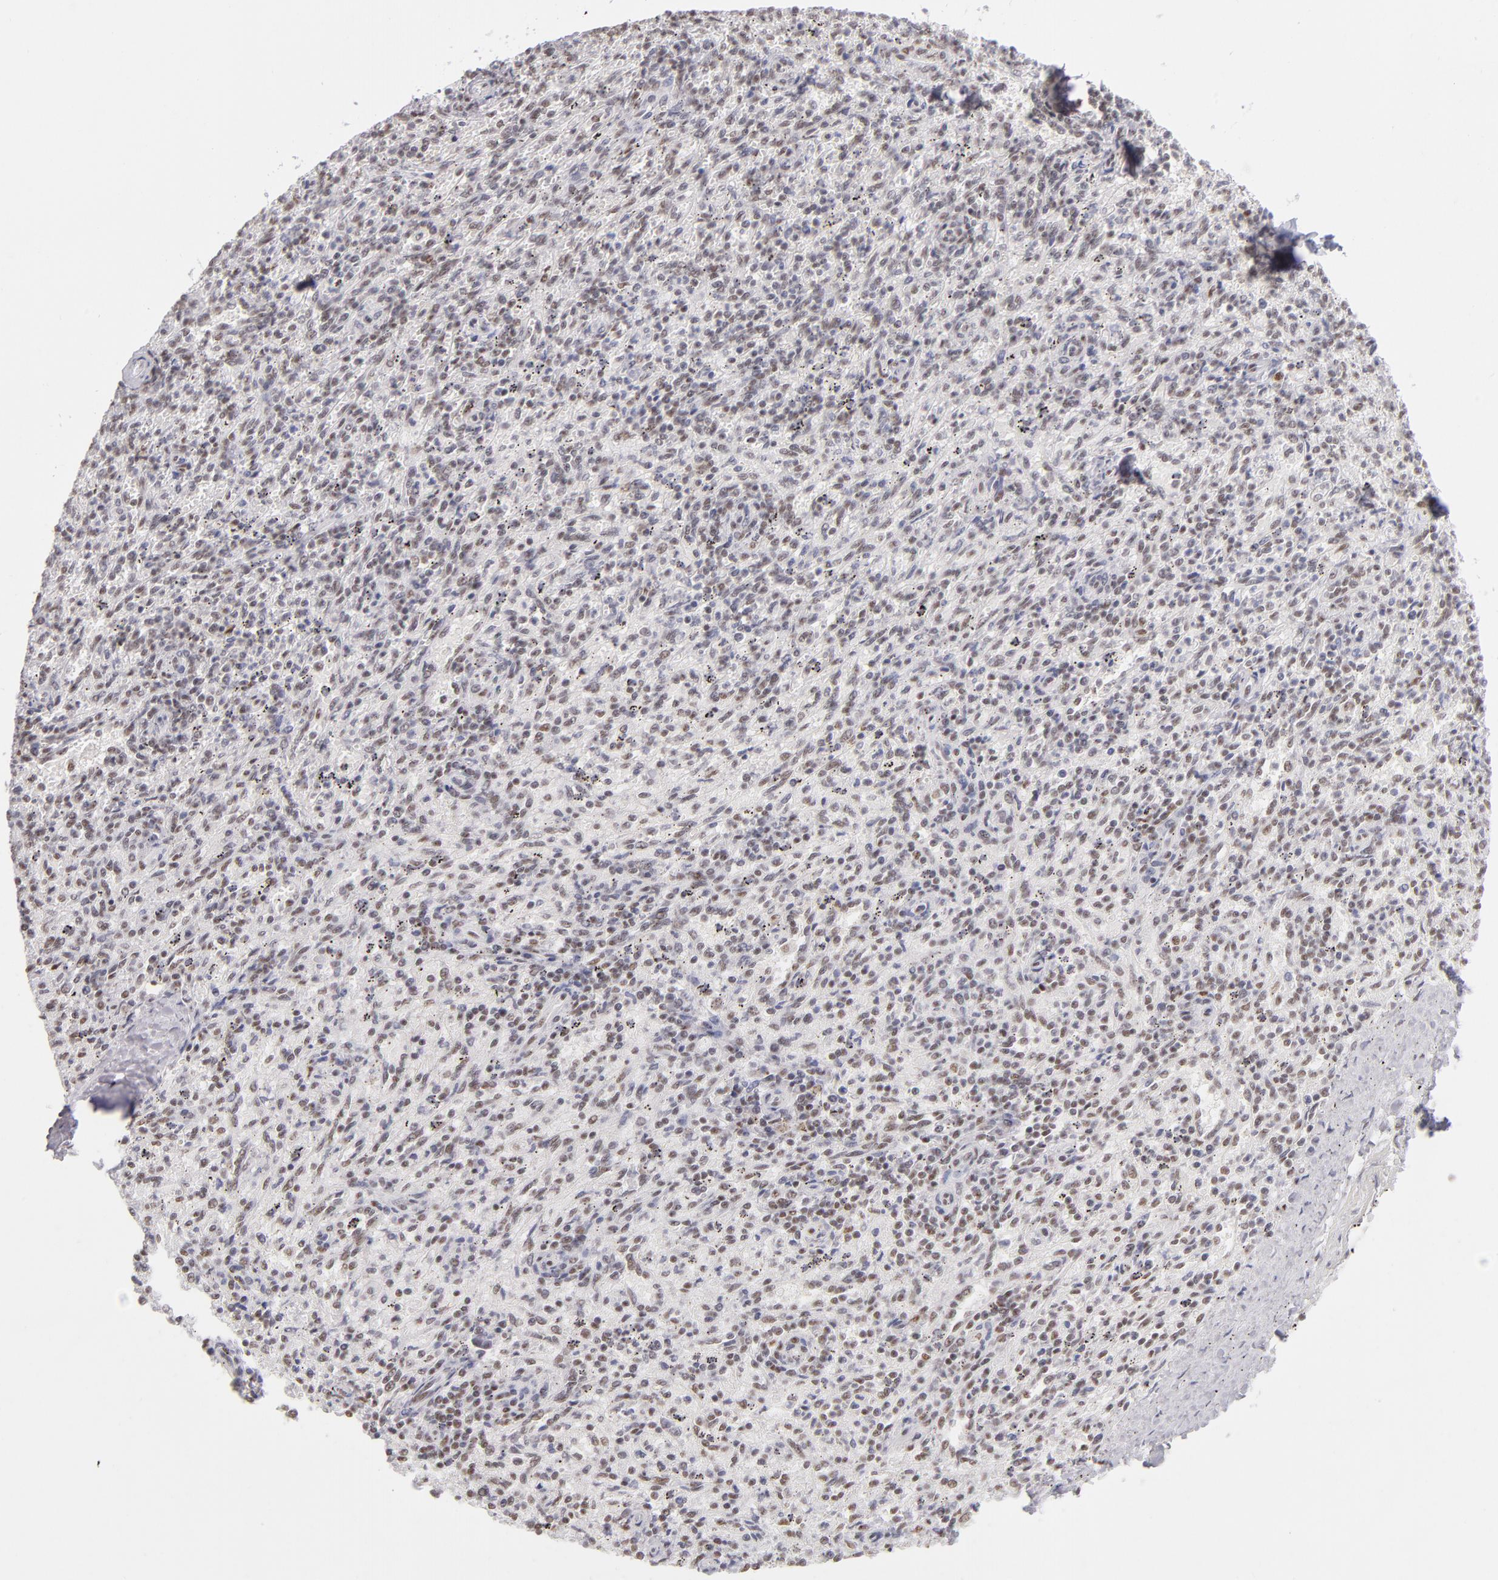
{"staining": {"intensity": "weak", "quantity": "25%-75%", "location": "nuclear"}, "tissue": "spleen", "cell_type": "Cells in red pulp", "image_type": "normal", "snomed": [{"axis": "morphology", "description": "Normal tissue, NOS"}, {"axis": "topography", "description": "Spleen"}], "caption": "Cells in red pulp display low levels of weak nuclear staining in about 25%-75% of cells in normal spleen. (DAB IHC with brightfield microscopy, high magnification).", "gene": "TFAP4", "patient": {"sex": "female", "age": 10}}